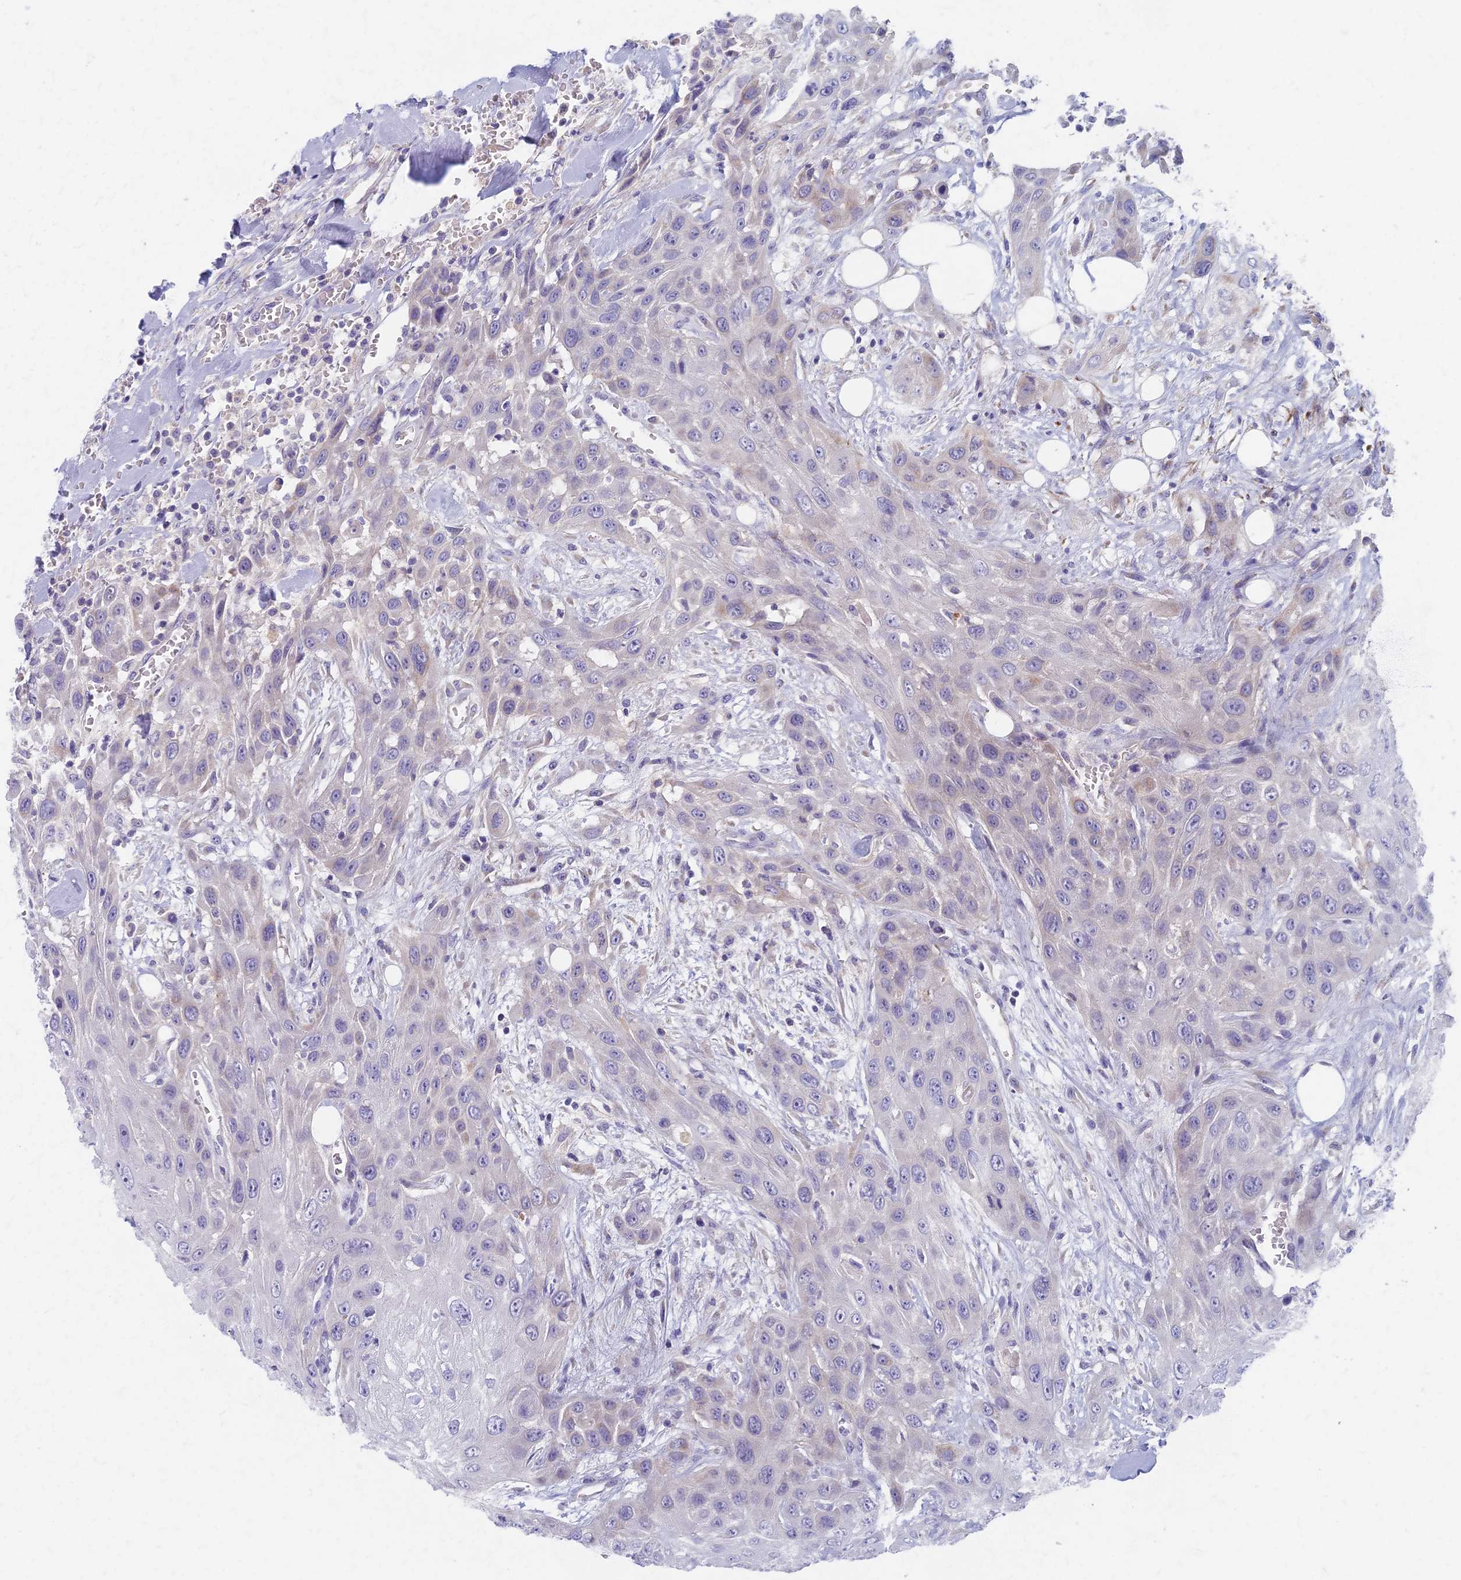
{"staining": {"intensity": "weak", "quantity": "<25%", "location": "cytoplasmic/membranous"}, "tissue": "head and neck cancer", "cell_type": "Tumor cells", "image_type": "cancer", "snomed": [{"axis": "morphology", "description": "Squamous cell carcinoma, NOS"}, {"axis": "topography", "description": "Head-Neck"}], "caption": "Squamous cell carcinoma (head and neck) was stained to show a protein in brown. There is no significant expression in tumor cells.", "gene": "AP4E1", "patient": {"sex": "male", "age": 81}}